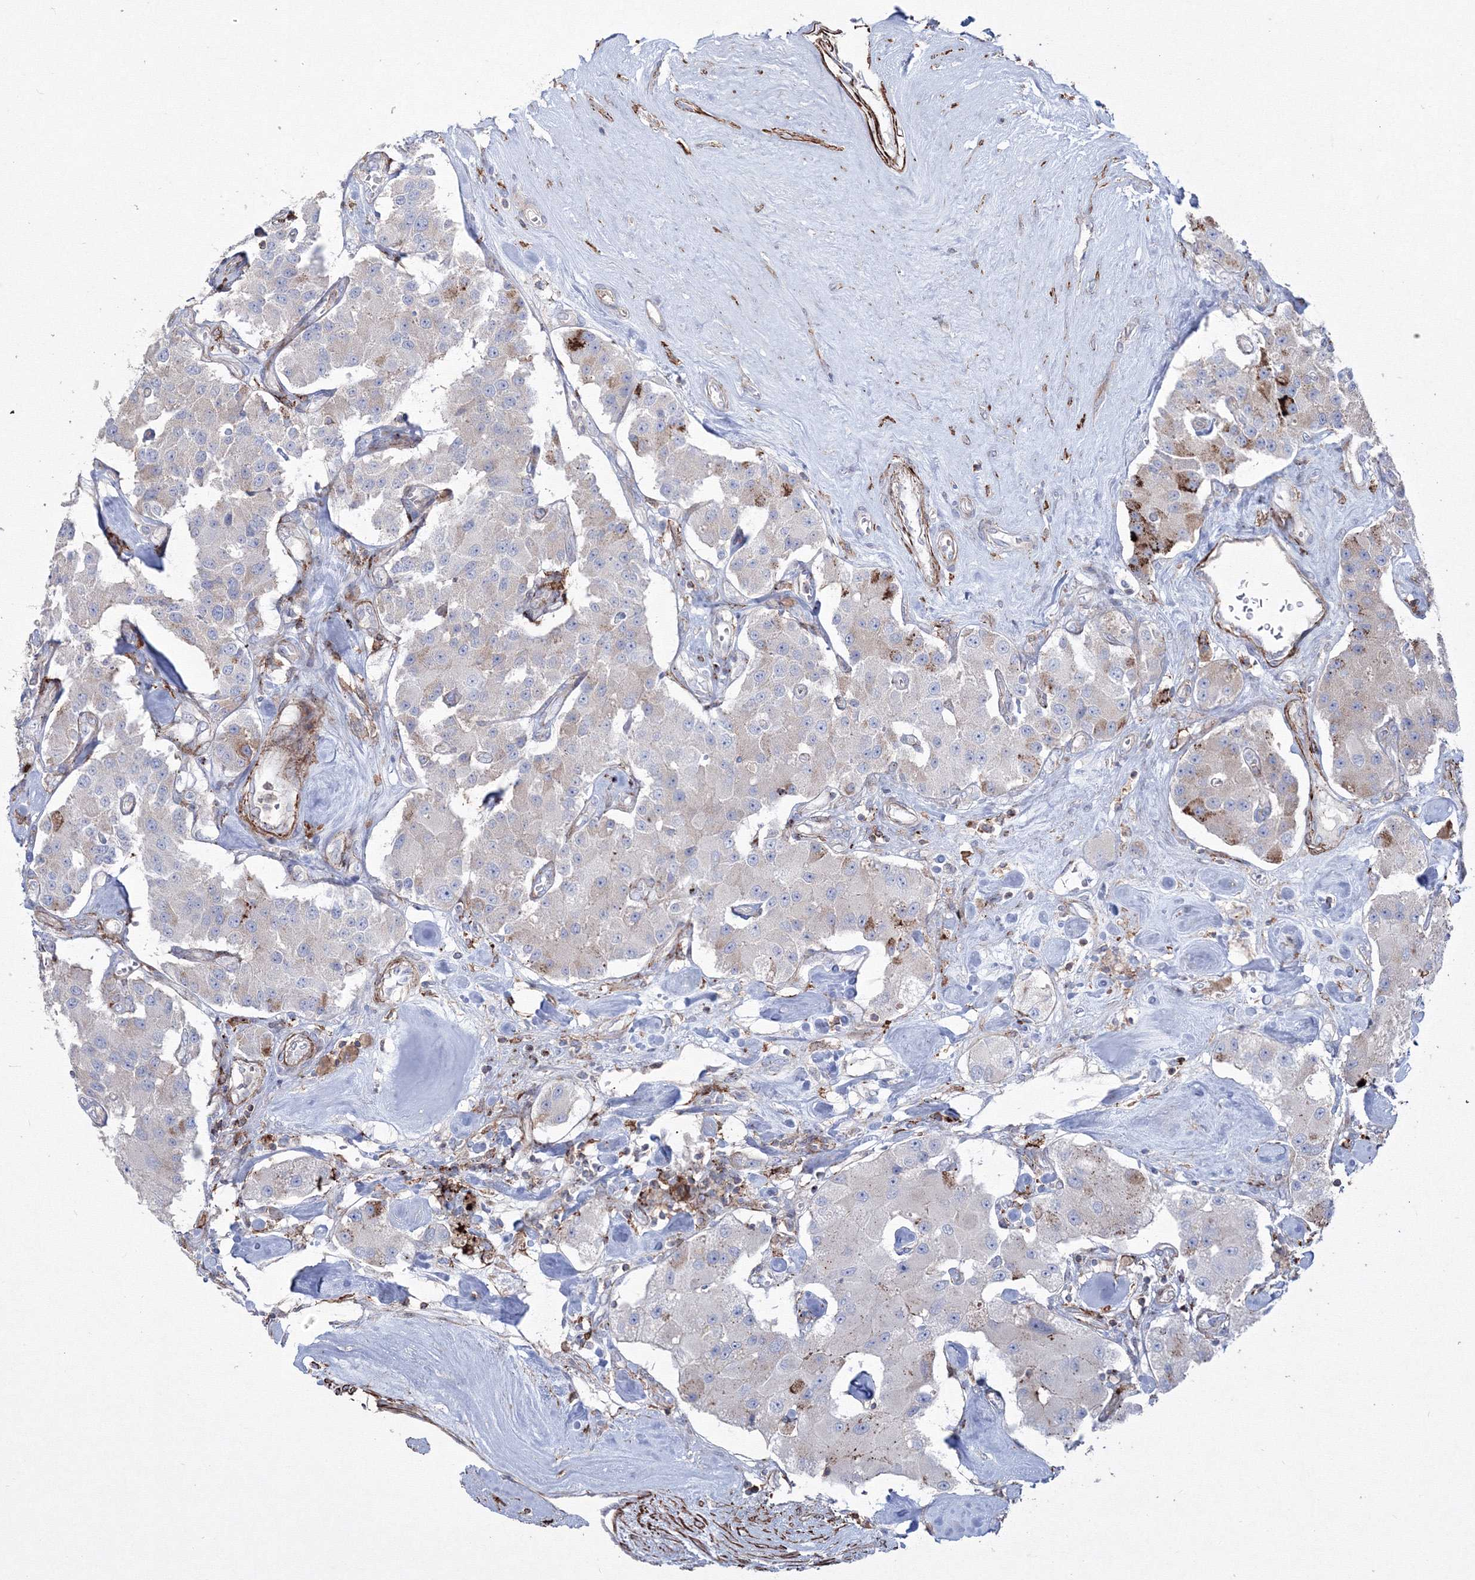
{"staining": {"intensity": "negative", "quantity": "none", "location": "none"}, "tissue": "carcinoid", "cell_type": "Tumor cells", "image_type": "cancer", "snomed": [{"axis": "morphology", "description": "Carcinoid, malignant, NOS"}, {"axis": "topography", "description": "Pancreas"}], "caption": "There is no significant staining in tumor cells of carcinoid.", "gene": "GPR82", "patient": {"sex": "male", "age": 41}}